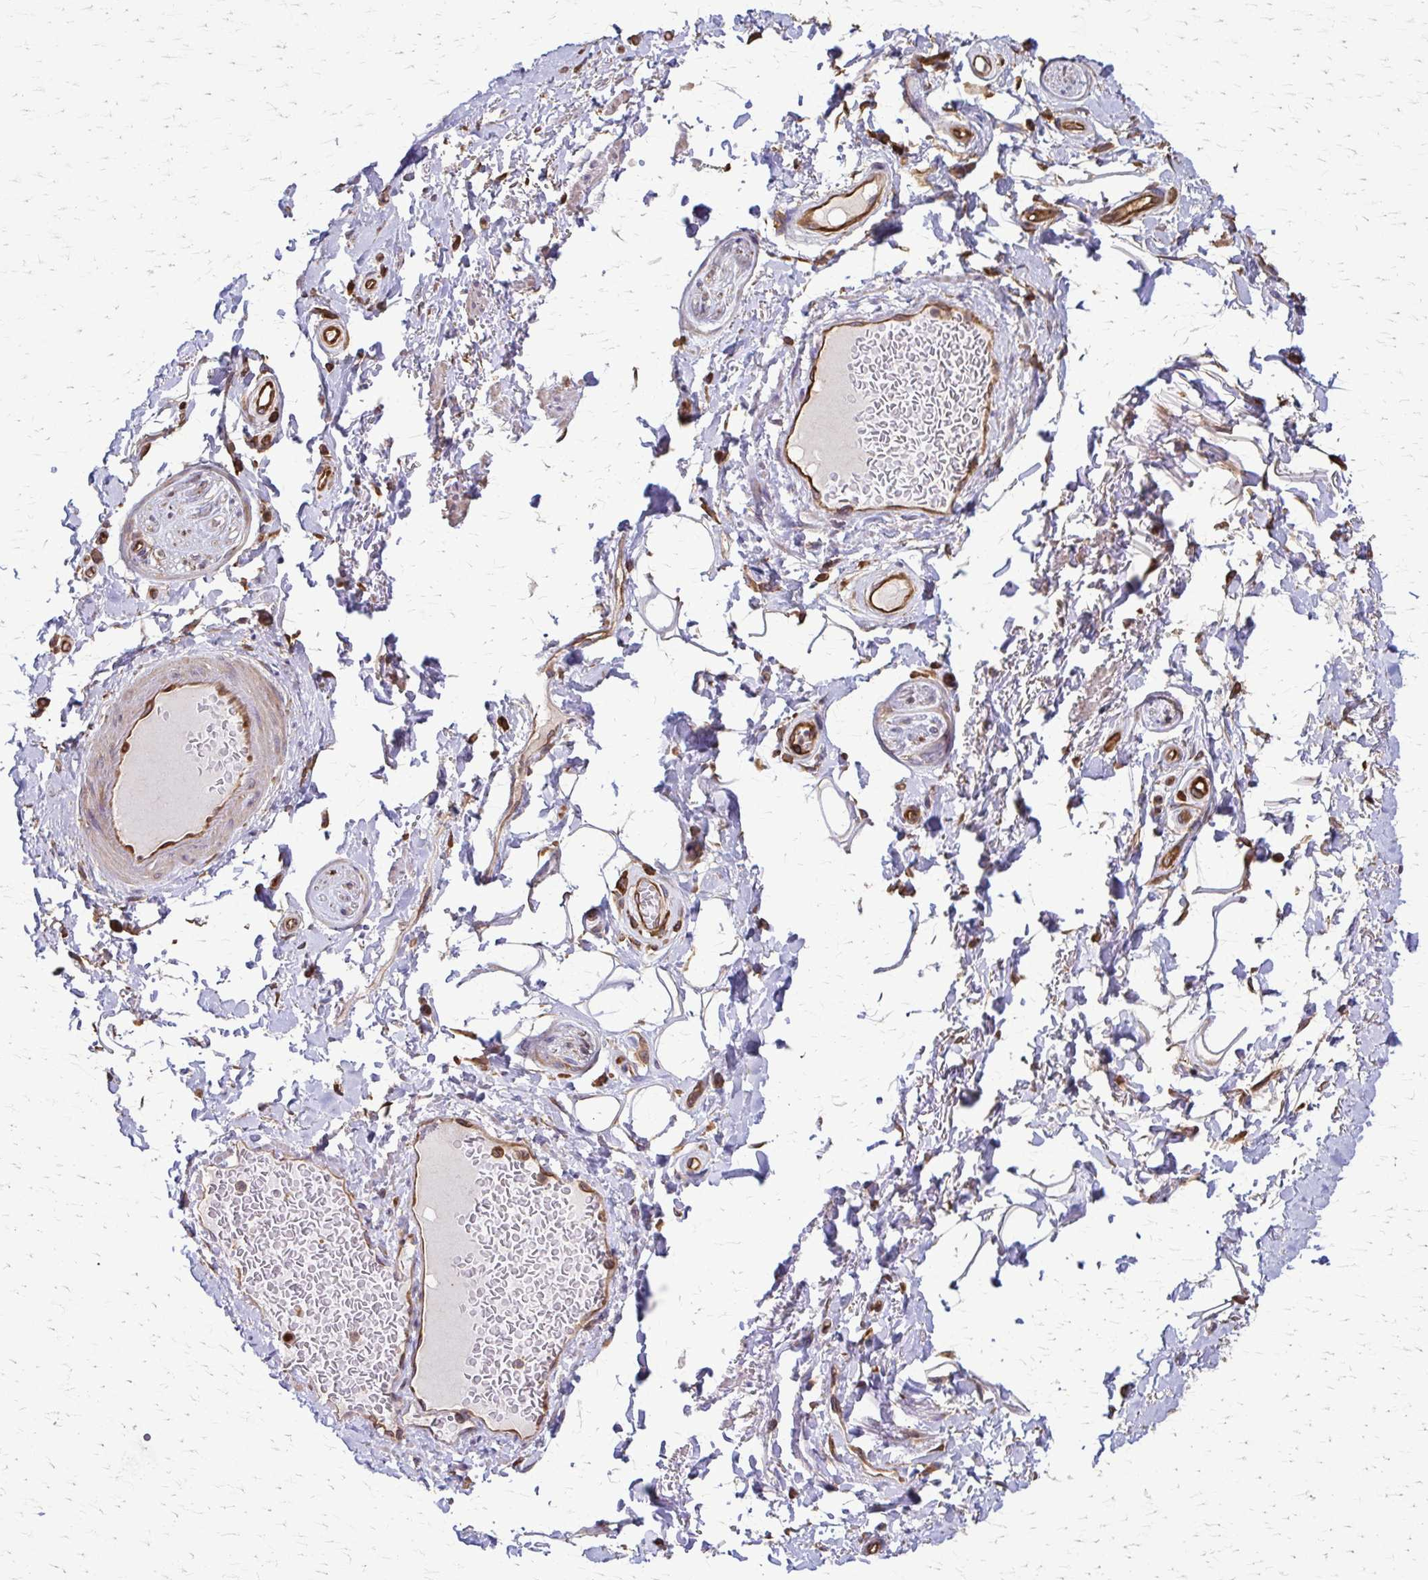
{"staining": {"intensity": "moderate", "quantity": "<25%", "location": "cytoplasmic/membranous"}, "tissue": "adipose tissue", "cell_type": "Adipocytes", "image_type": "normal", "snomed": [{"axis": "morphology", "description": "Normal tissue, NOS"}, {"axis": "topography", "description": "Peripheral nerve tissue"}], "caption": "Adipose tissue stained with DAB (3,3'-diaminobenzidine) immunohistochemistry (IHC) displays low levels of moderate cytoplasmic/membranous positivity in about <25% of adipocytes. (Brightfield microscopy of DAB IHC at high magnification).", "gene": "EEF2", "patient": {"sex": "male", "age": 51}}